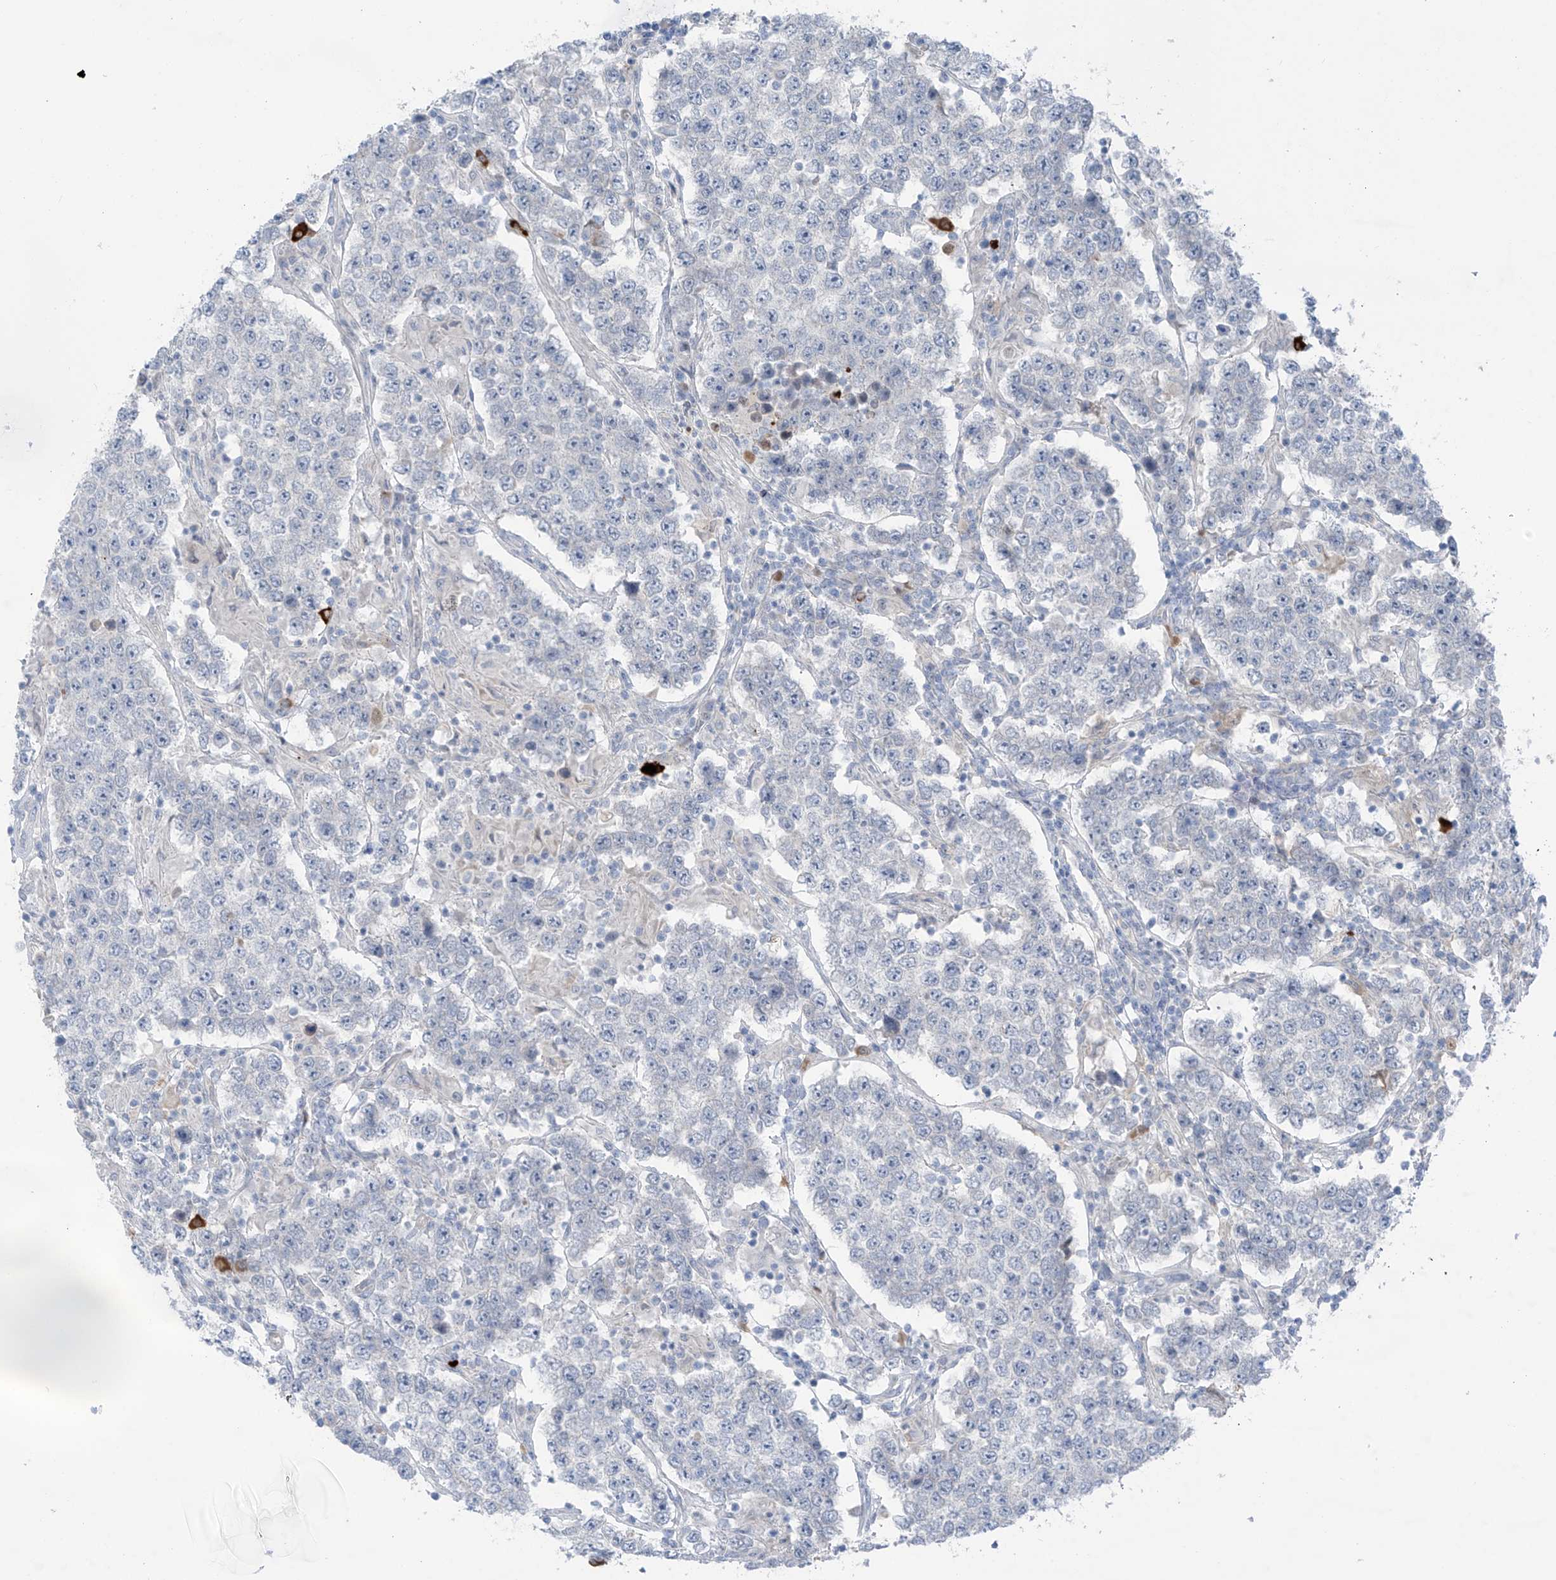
{"staining": {"intensity": "negative", "quantity": "none", "location": "none"}, "tissue": "testis cancer", "cell_type": "Tumor cells", "image_type": "cancer", "snomed": [{"axis": "morphology", "description": "Normal tissue, NOS"}, {"axis": "morphology", "description": "Urothelial carcinoma, High grade"}, {"axis": "morphology", "description": "Seminoma, NOS"}, {"axis": "morphology", "description": "Carcinoma, Embryonal, NOS"}, {"axis": "topography", "description": "Urinary bladder"}, {"axis": "topography", "description": "Testis"}], "caption": "Testis cancer stained for a protein using immunohistochemistry shows no staining tumor cells.", "gene": "ZNF793", "patient": {"sex": "male", "age": 41}}